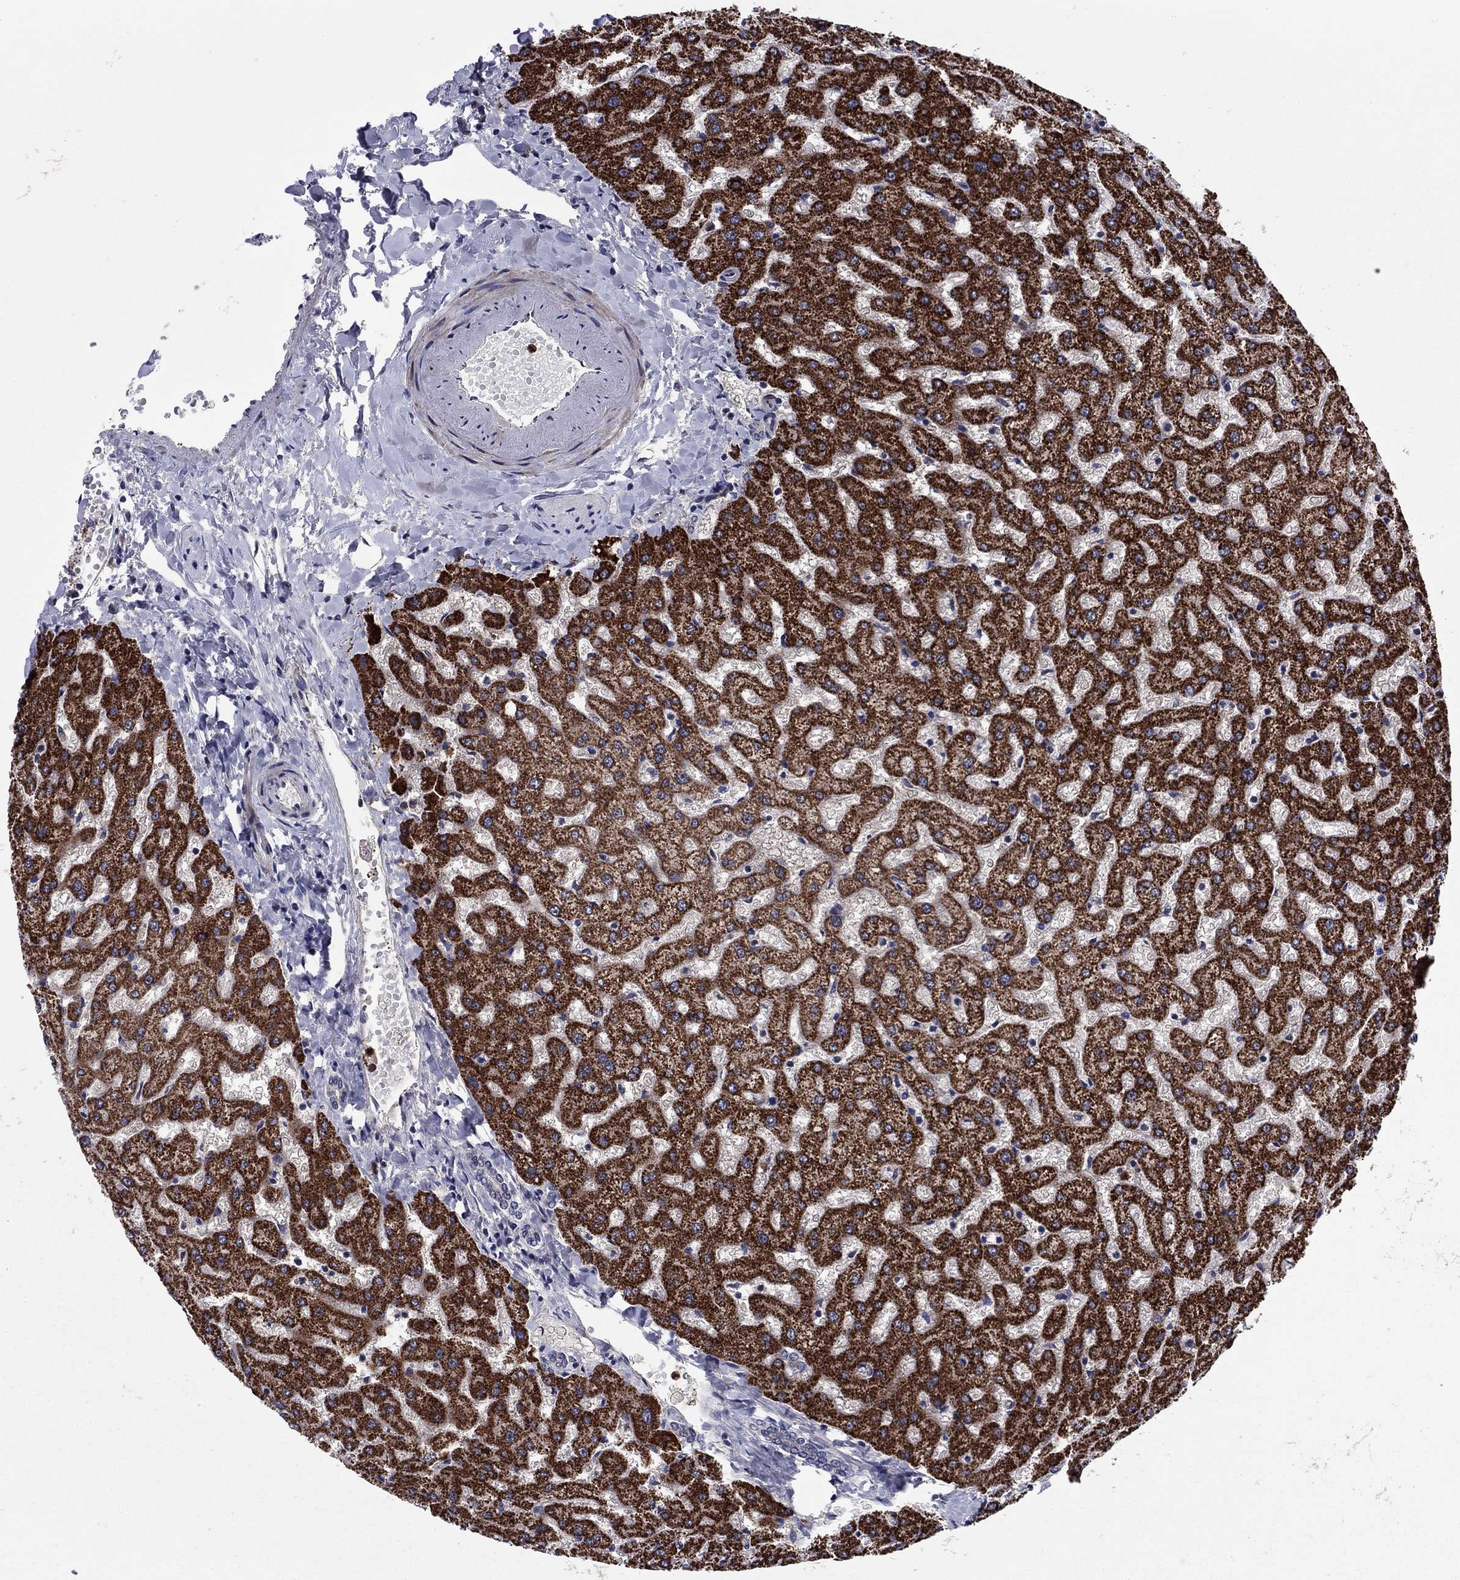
{"staining": {"intensity": "negative", "quantity": "none", "location": "none"}, "tissue": "liver", "cell_type": "Cholangiocytes", "image_type": "normal", "snomed": [{"axis": "morphology", "description": "Normal tissue, NOS"}, {"axis": "topography", "description": "Liver"}], "caption": "Immunohistochemistry histopathology image of unremarkable liver: human liver stained with DAB displays no significant protein expression in cholangiocytes.", "gene": "MSRB1", "patient": {"sex": "female", "age": 50}}